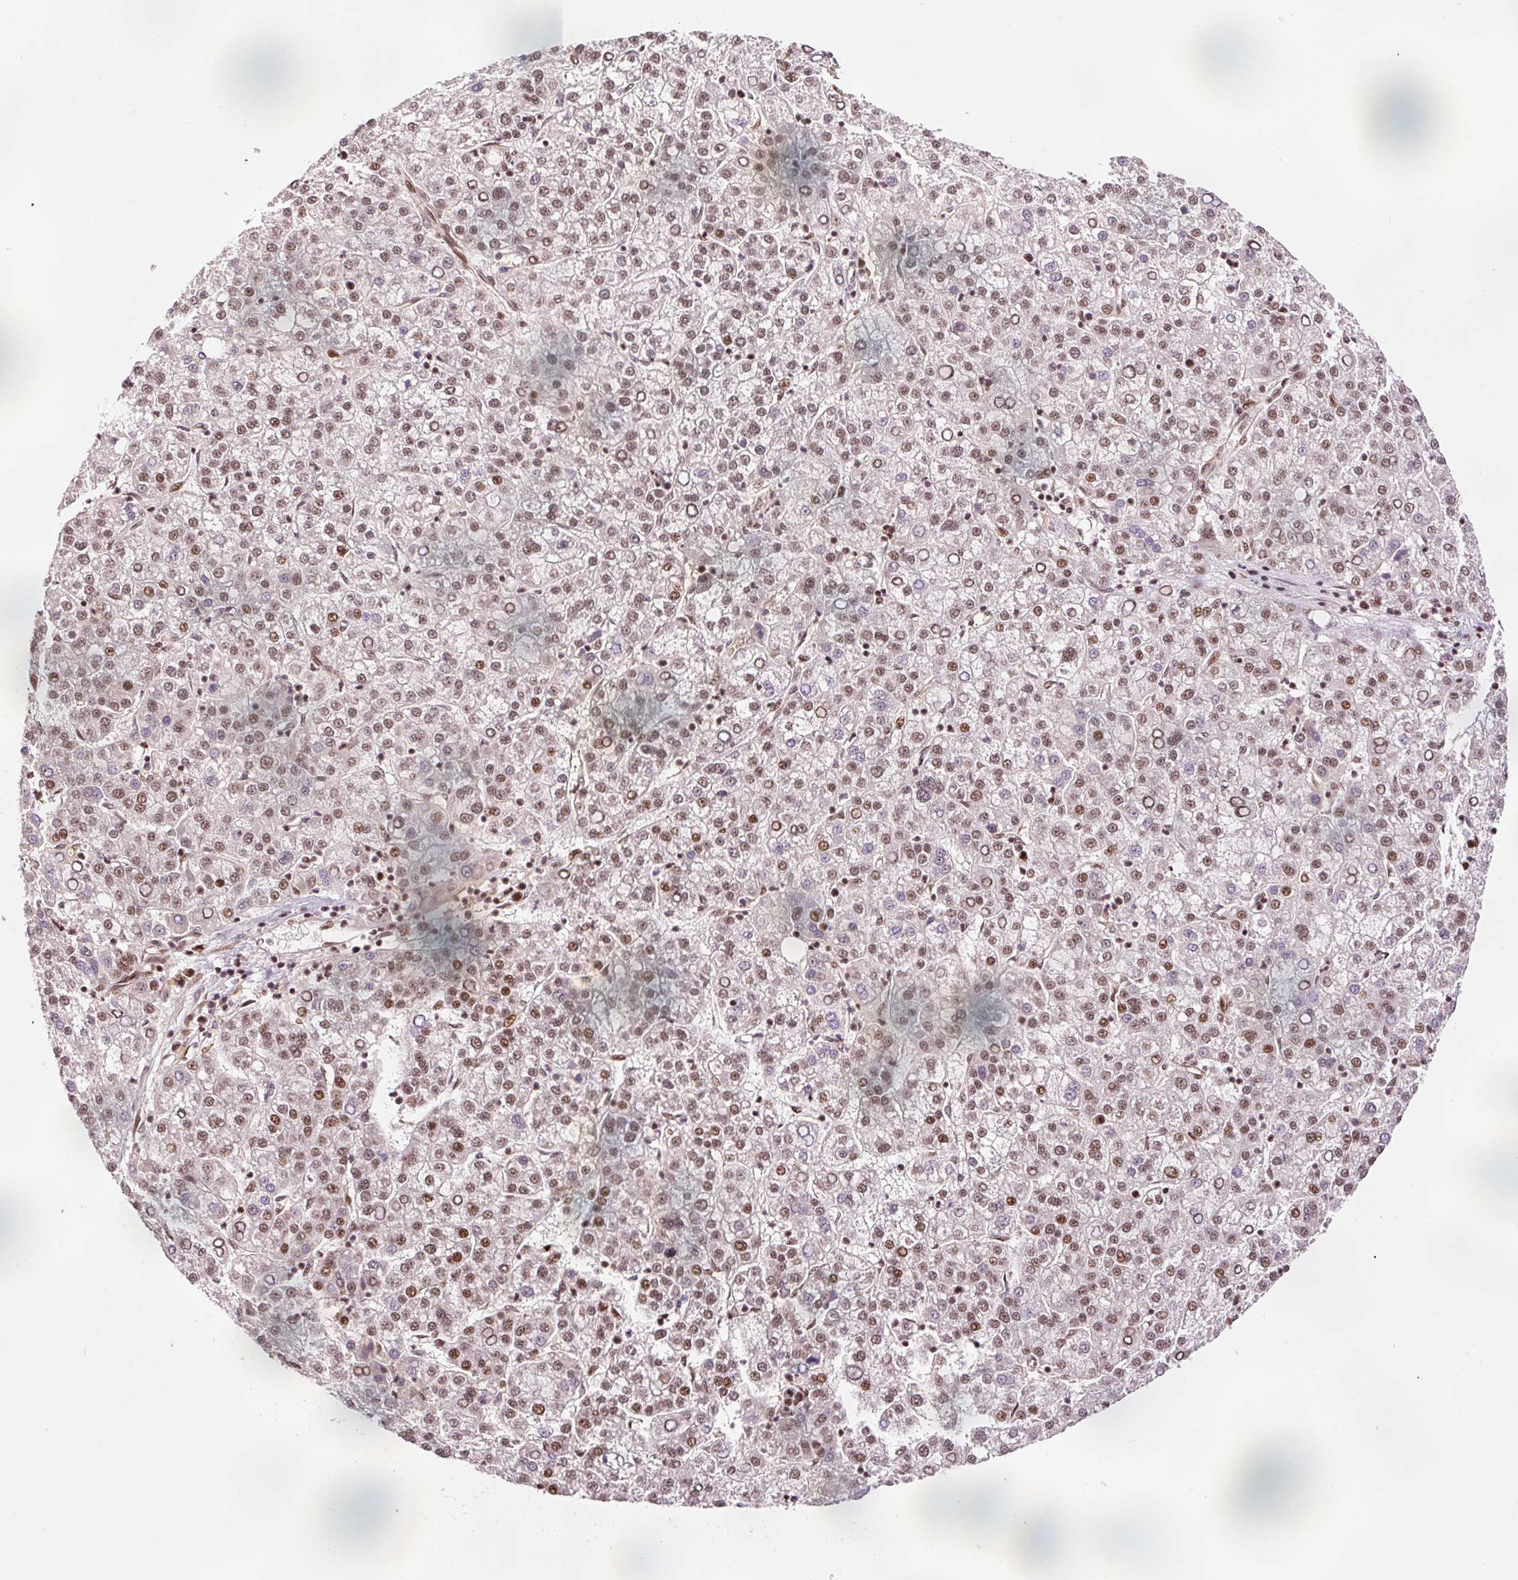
{"staining": {"intensity": "moderate", "quantity": ">75%", "location": "nuclear"}, "tissue": "liver cancer", "cell_type": "Tumor cells", "image_type": "cancer", "snomed": [{"axis": "morphology", "description": "Carcinoma, Hepatocellular, NOS"}, {"axis": "topography", "description": "Liver"}], "caption": "DAB (3,3'-diaminobenzidine) immunohistochemical staining of human hepatocellular carcinoma (liver) displays moderate nuclear protein positivity in approximately >75% of tumor cells. (Stains: DAB in brown, nuclei in blue, Microscopy: brightfield microscopy at high magnification).", "gene": "INTS8", "patient": {"sex": "female", "age": 58}}